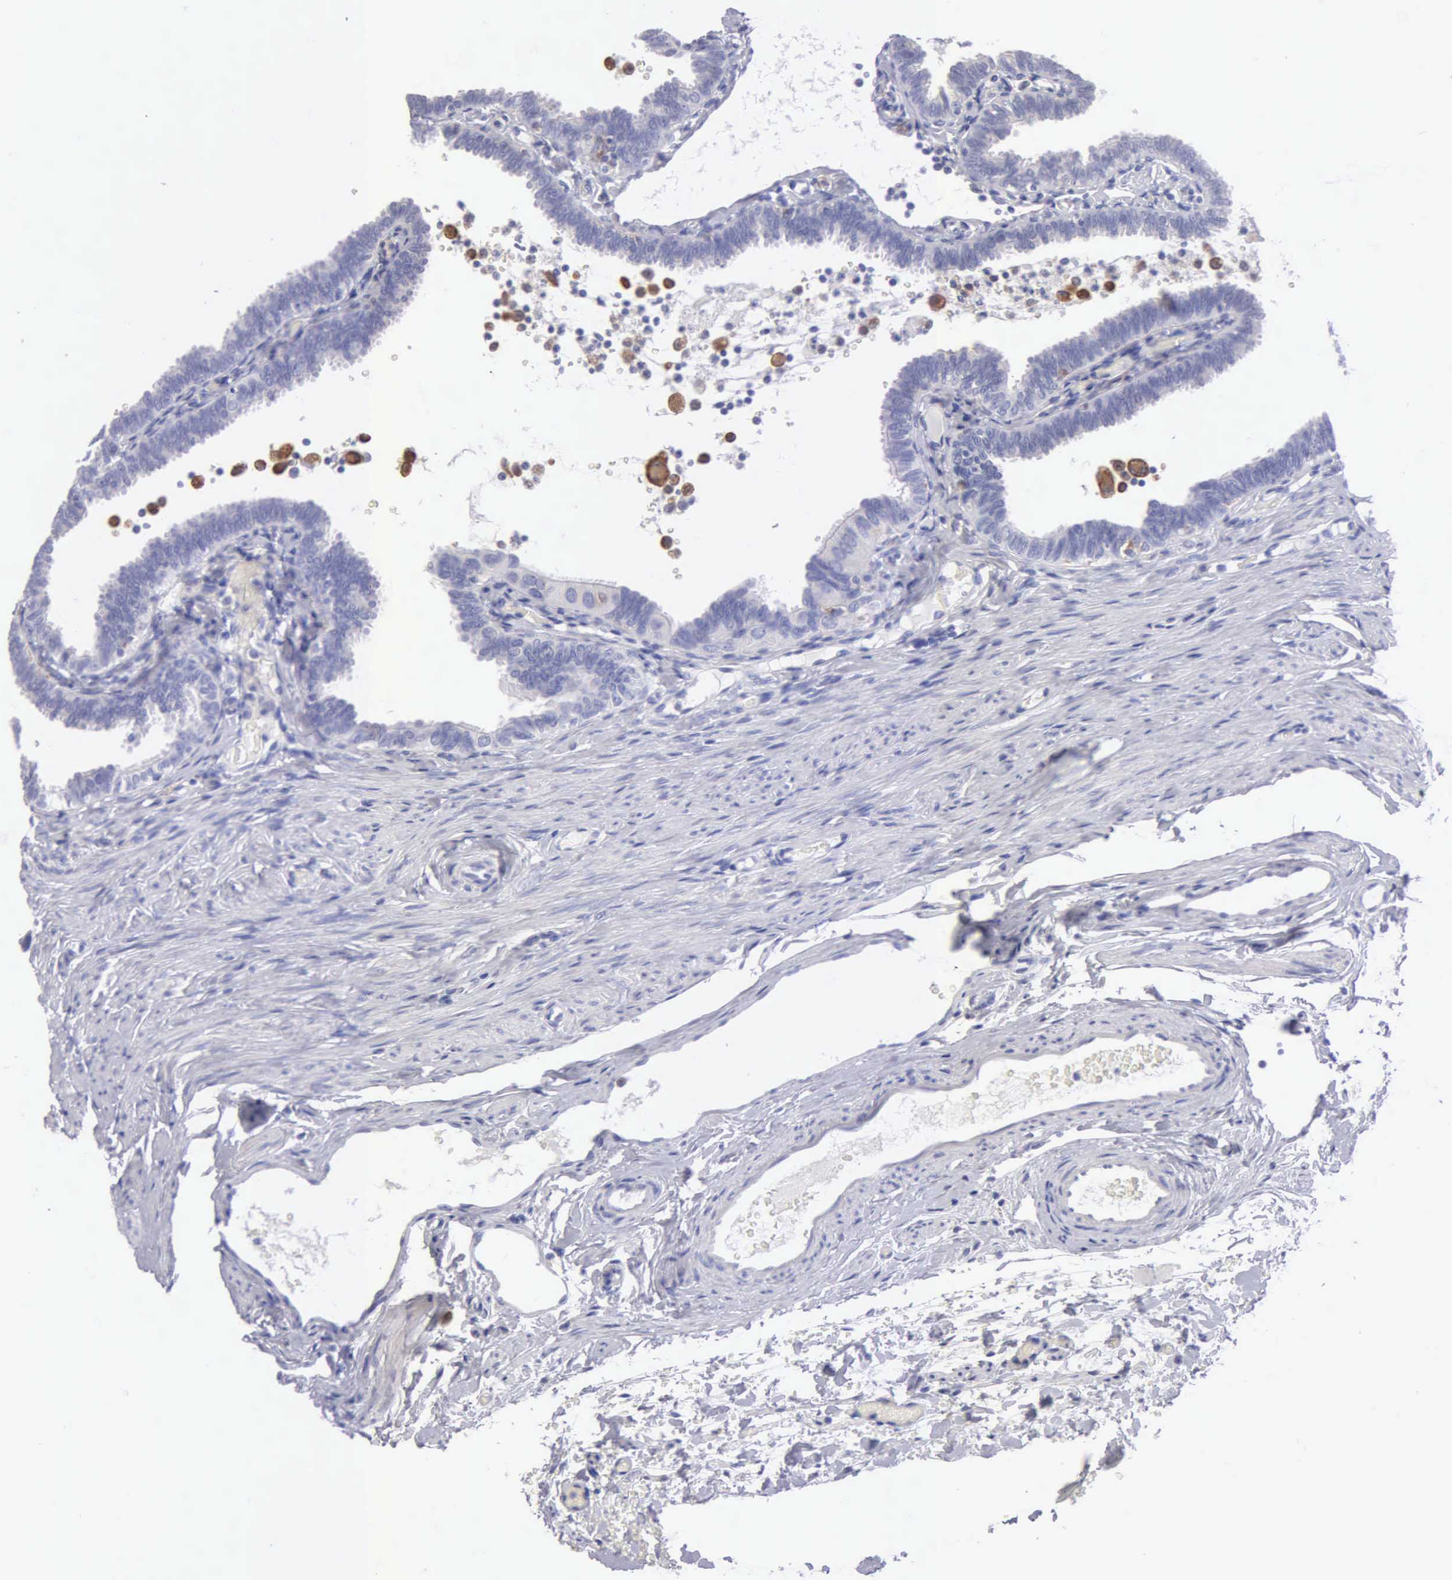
{"staining": {"intensity": "negative", "quantity": "none", "location": "none"}, "tissue": "fallopian tube", "cell_type": "Glandular cells", "image_type": "normal", "snomed": [{"axis": "morphology", "description": "Normal tissue, NOS"}, {"axis": "topography", "description": "Fallopian tube"}], "caption": "This micrograph is of normal fallopian tube stained with IHC to label a protein in brown with the nuclei are counter-stained blue. There is no positivity in glandular cells. (DAB immunohistochemistry, high magnification).", "gene": "TYRP1", "patient": {"sex": "female", "age": 51}}